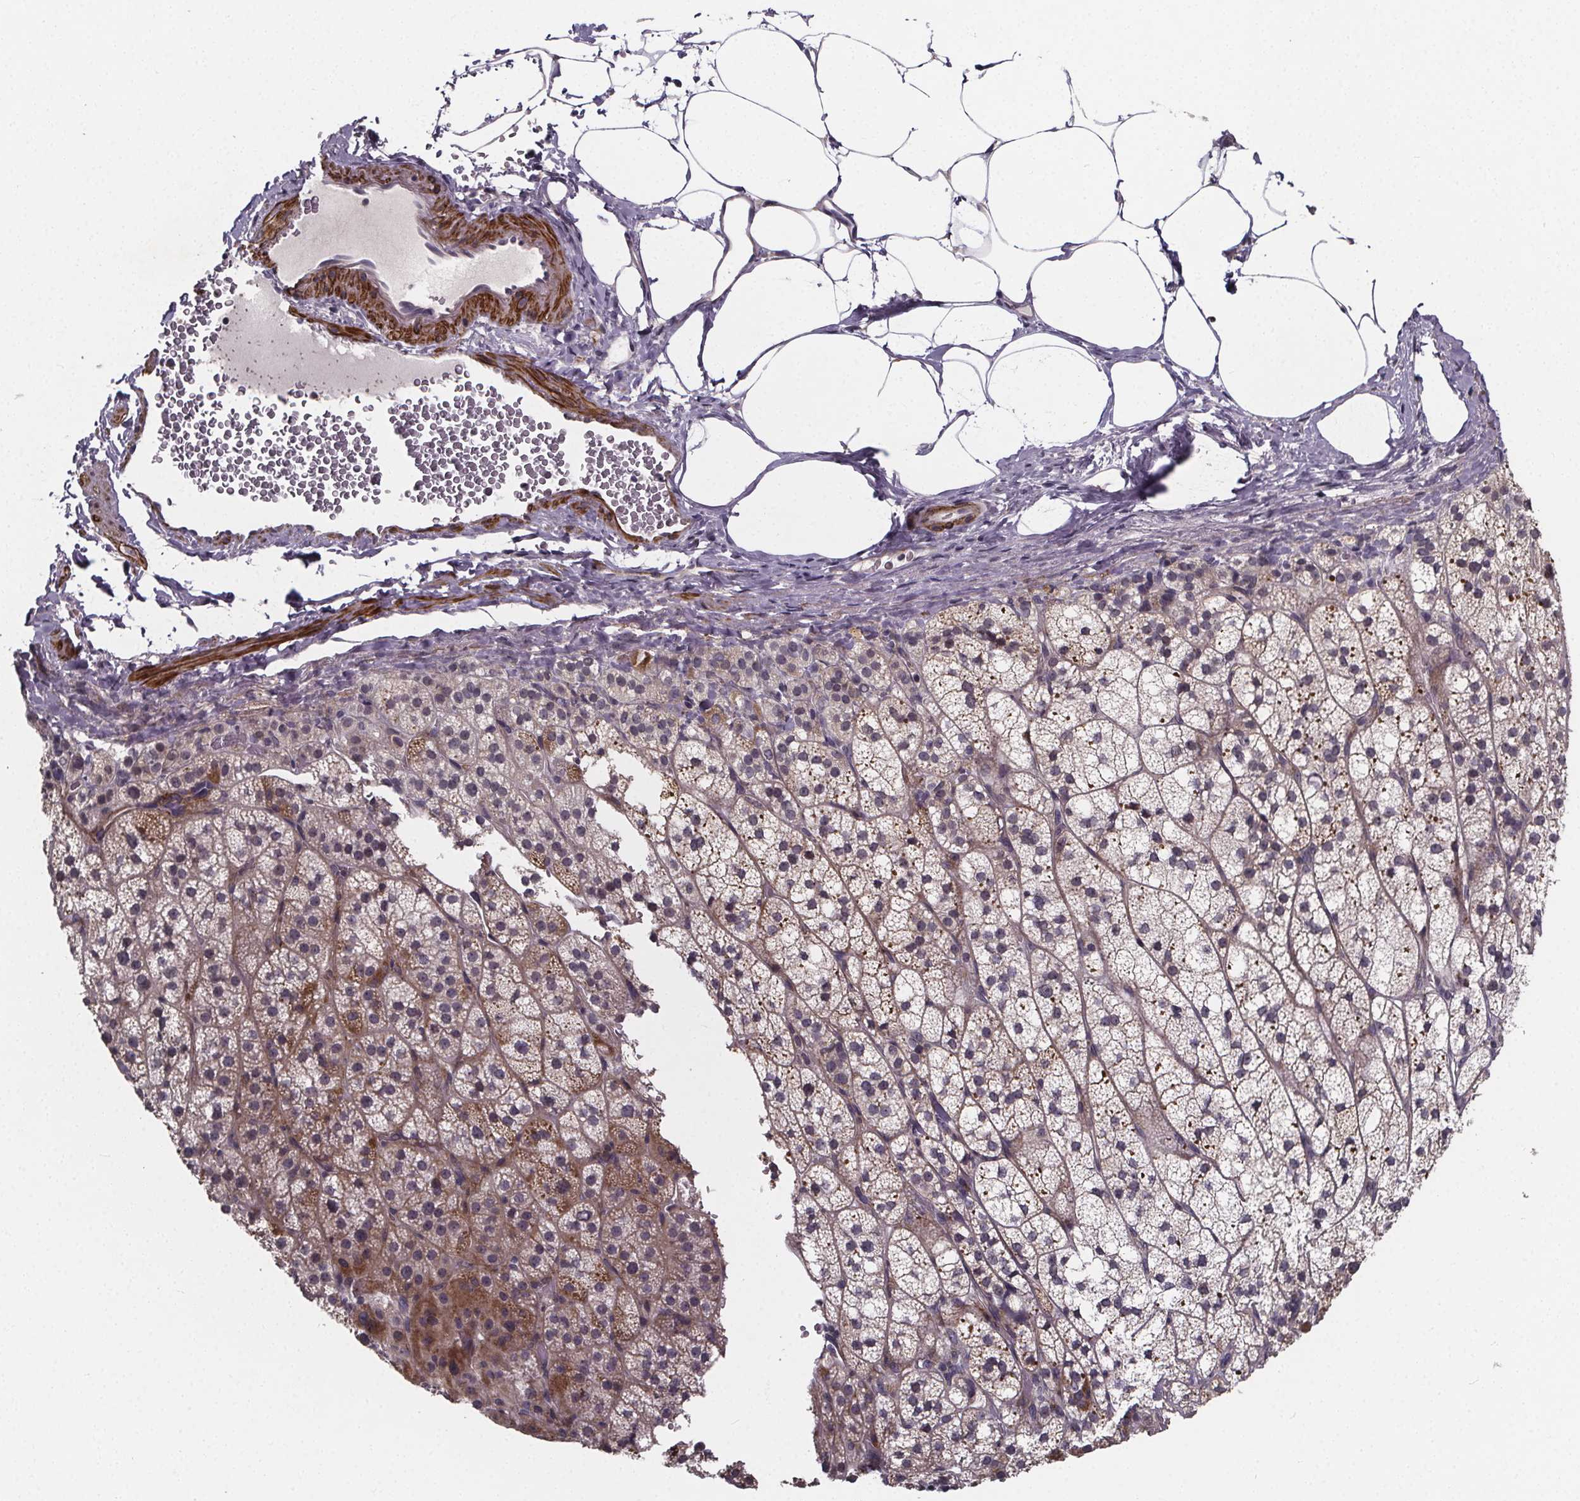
{"staining": {"intensity": "moderate", "quantity": "<25%", "location": "cytoplasmic/membranous"}, "tissue": "adrenal gland", "cell_type": "Glandular cells", "image_type": "normal", "snomed": [{"axis": "morphology", "description": "Normal tissue, NOS"}, {"axis": "topography", "description": "Adrenal gland"}], "caption": "Moderate cytoplasmic/membranous protein staining is identified in approximately <25% of glandular cells in adrenal gland. (Brightfield microscopy of DAB IHC at high magnification).", "gene": "FBXW2", "patient": {"sex": "female", "age": 60}}